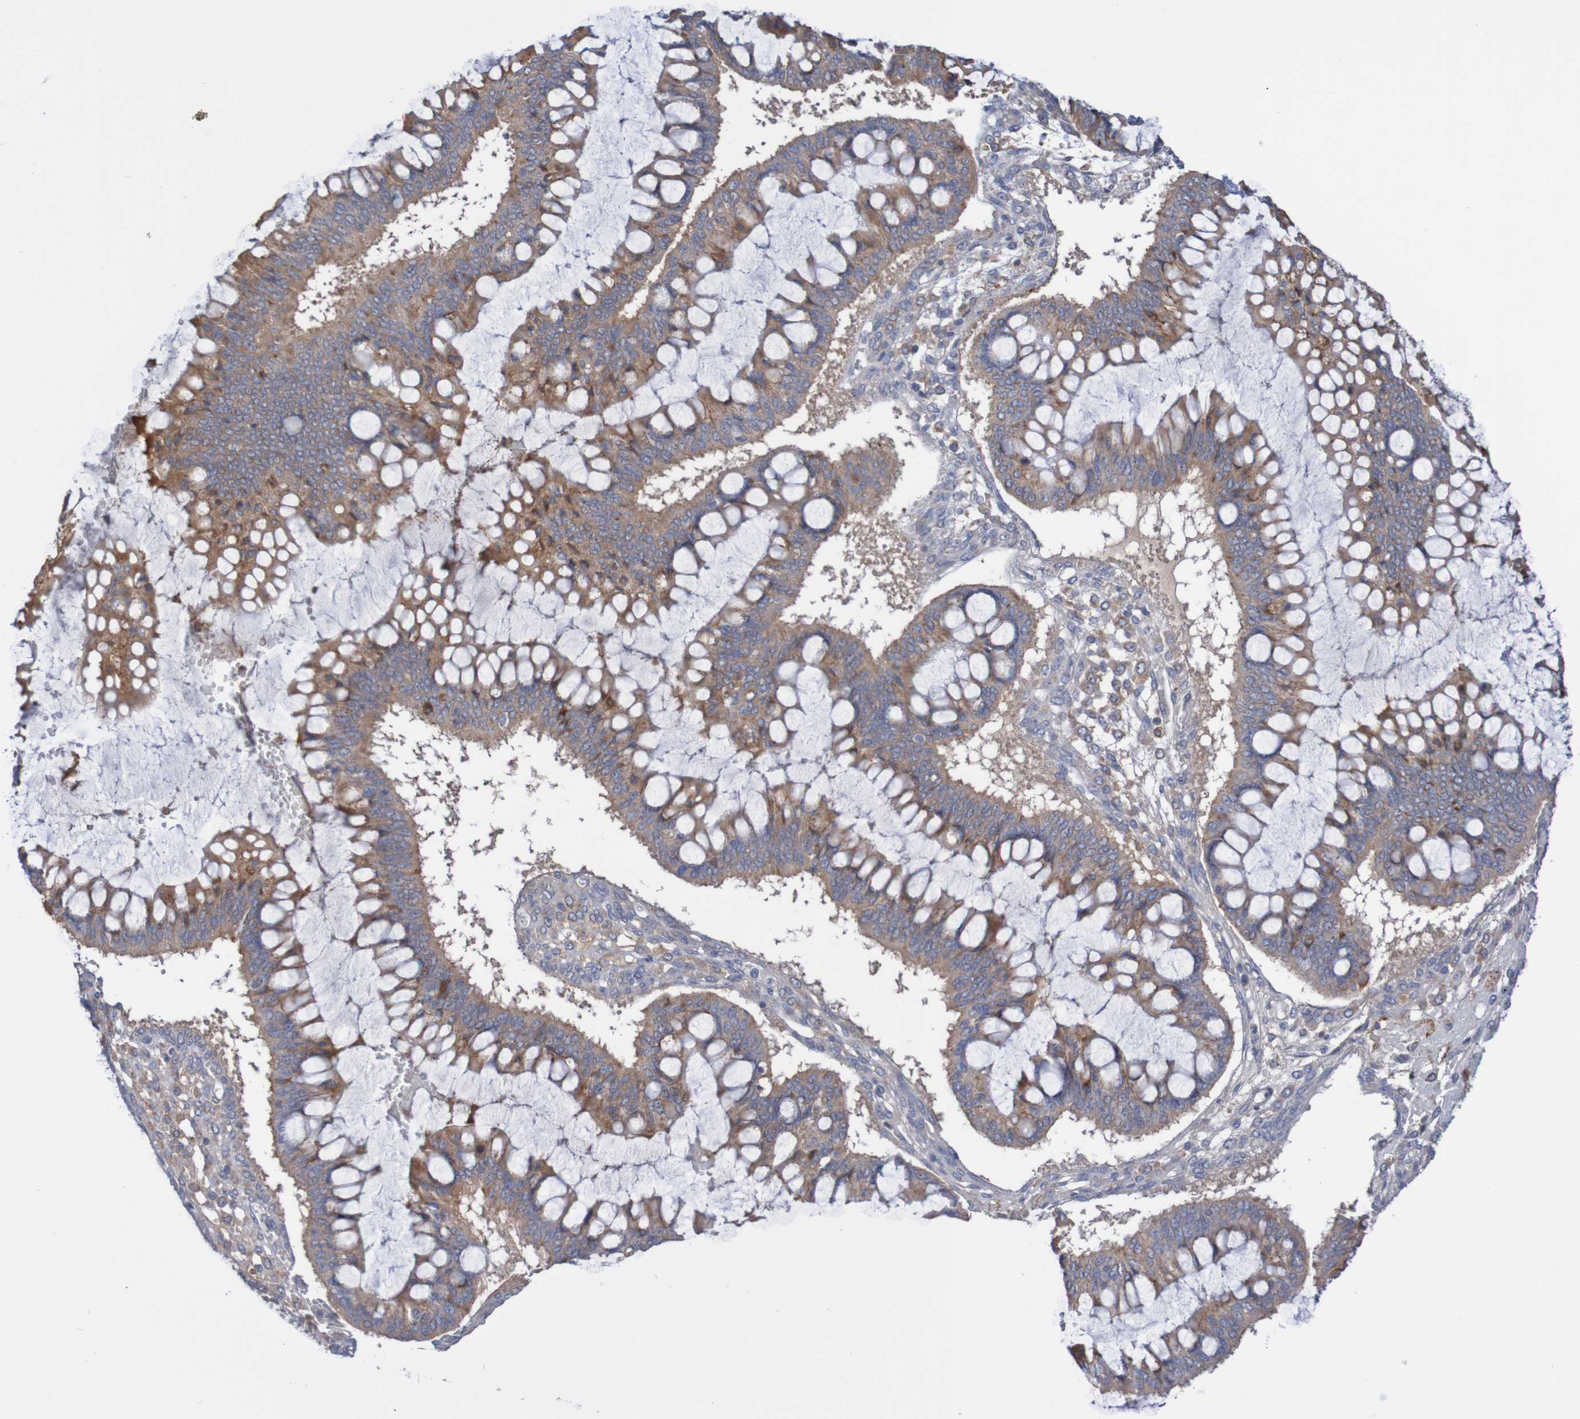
{"staining": {"intensity": "moderate", "quantity": ">75%", "location": "cytoplasmic/membranous"}, "tissue": "ovarian cancer", "cell_type": "Tumor cells", "image_type": "cancer", "snomed": [{"axis": "morphology", "description": "Cystadenocarcinoma, mucinous, NOS"}, {"axis": "topography", "description": "Ovary"}], "caption": "Human ovarian cancer stained with a protein marker demonstrates moderate staining in tumor cells.", "gene": "PHYH", "patient": {"sex": "female", "age": 73}}